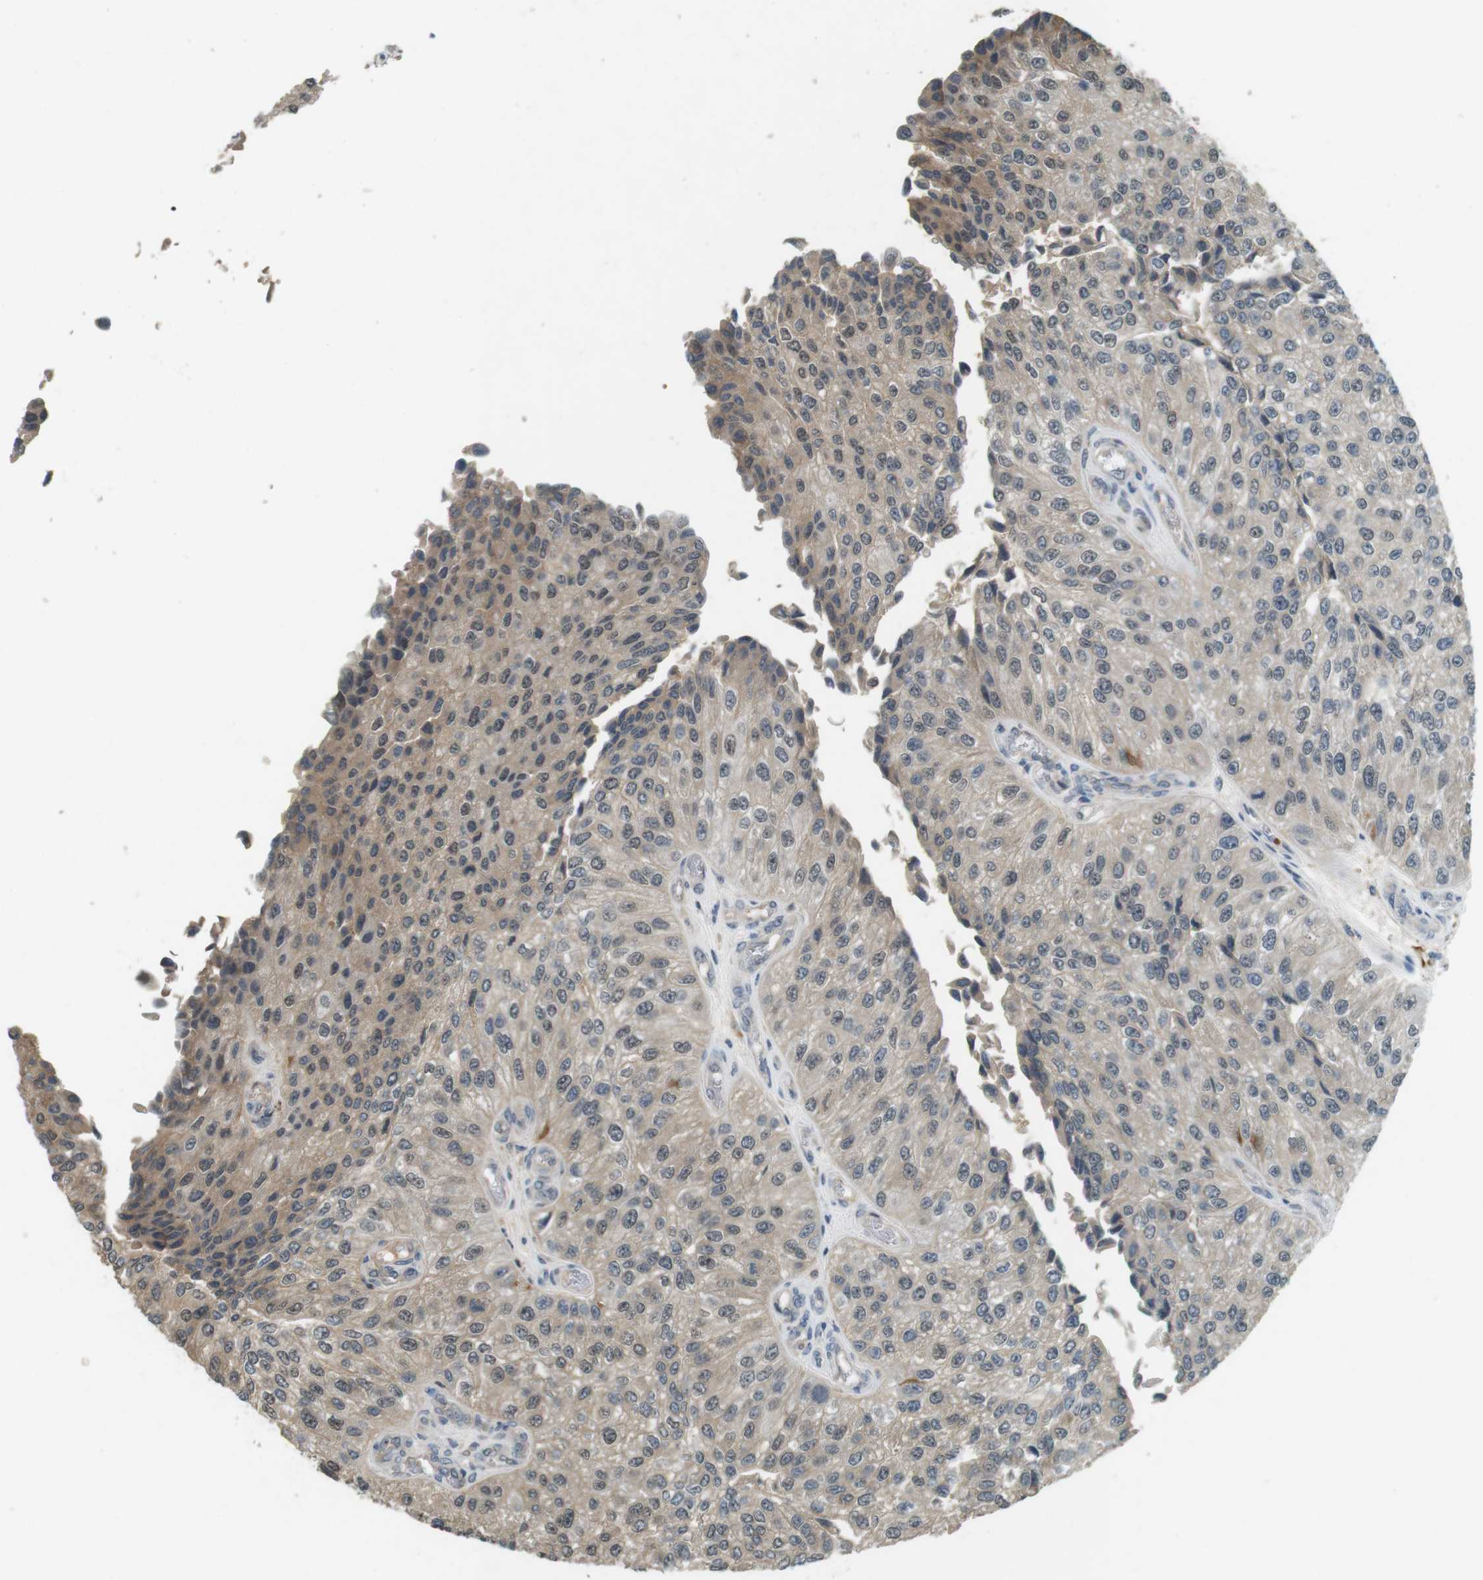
{"staining": {"intensity": "weak", "quantity": ">75%", "location": "nuclear"}, "tissue": "urothelial cancer", "cell_type": "Tumor cells", "image_type": "cancer", "snomed": [{"axis": "morphology", "description": "Urothelial carcinoma, High grade"}, {"axis": "topography", "description": "Kidney"}, {"axis": "topography", "description": "Urinary bladder"}], "caption": "Protein staining reveals weak nuclear staining in about >75% of tumor cells in urothelial cancer.", "gene": "CDK14", "patient": {"sex": "male", "age": 77}}